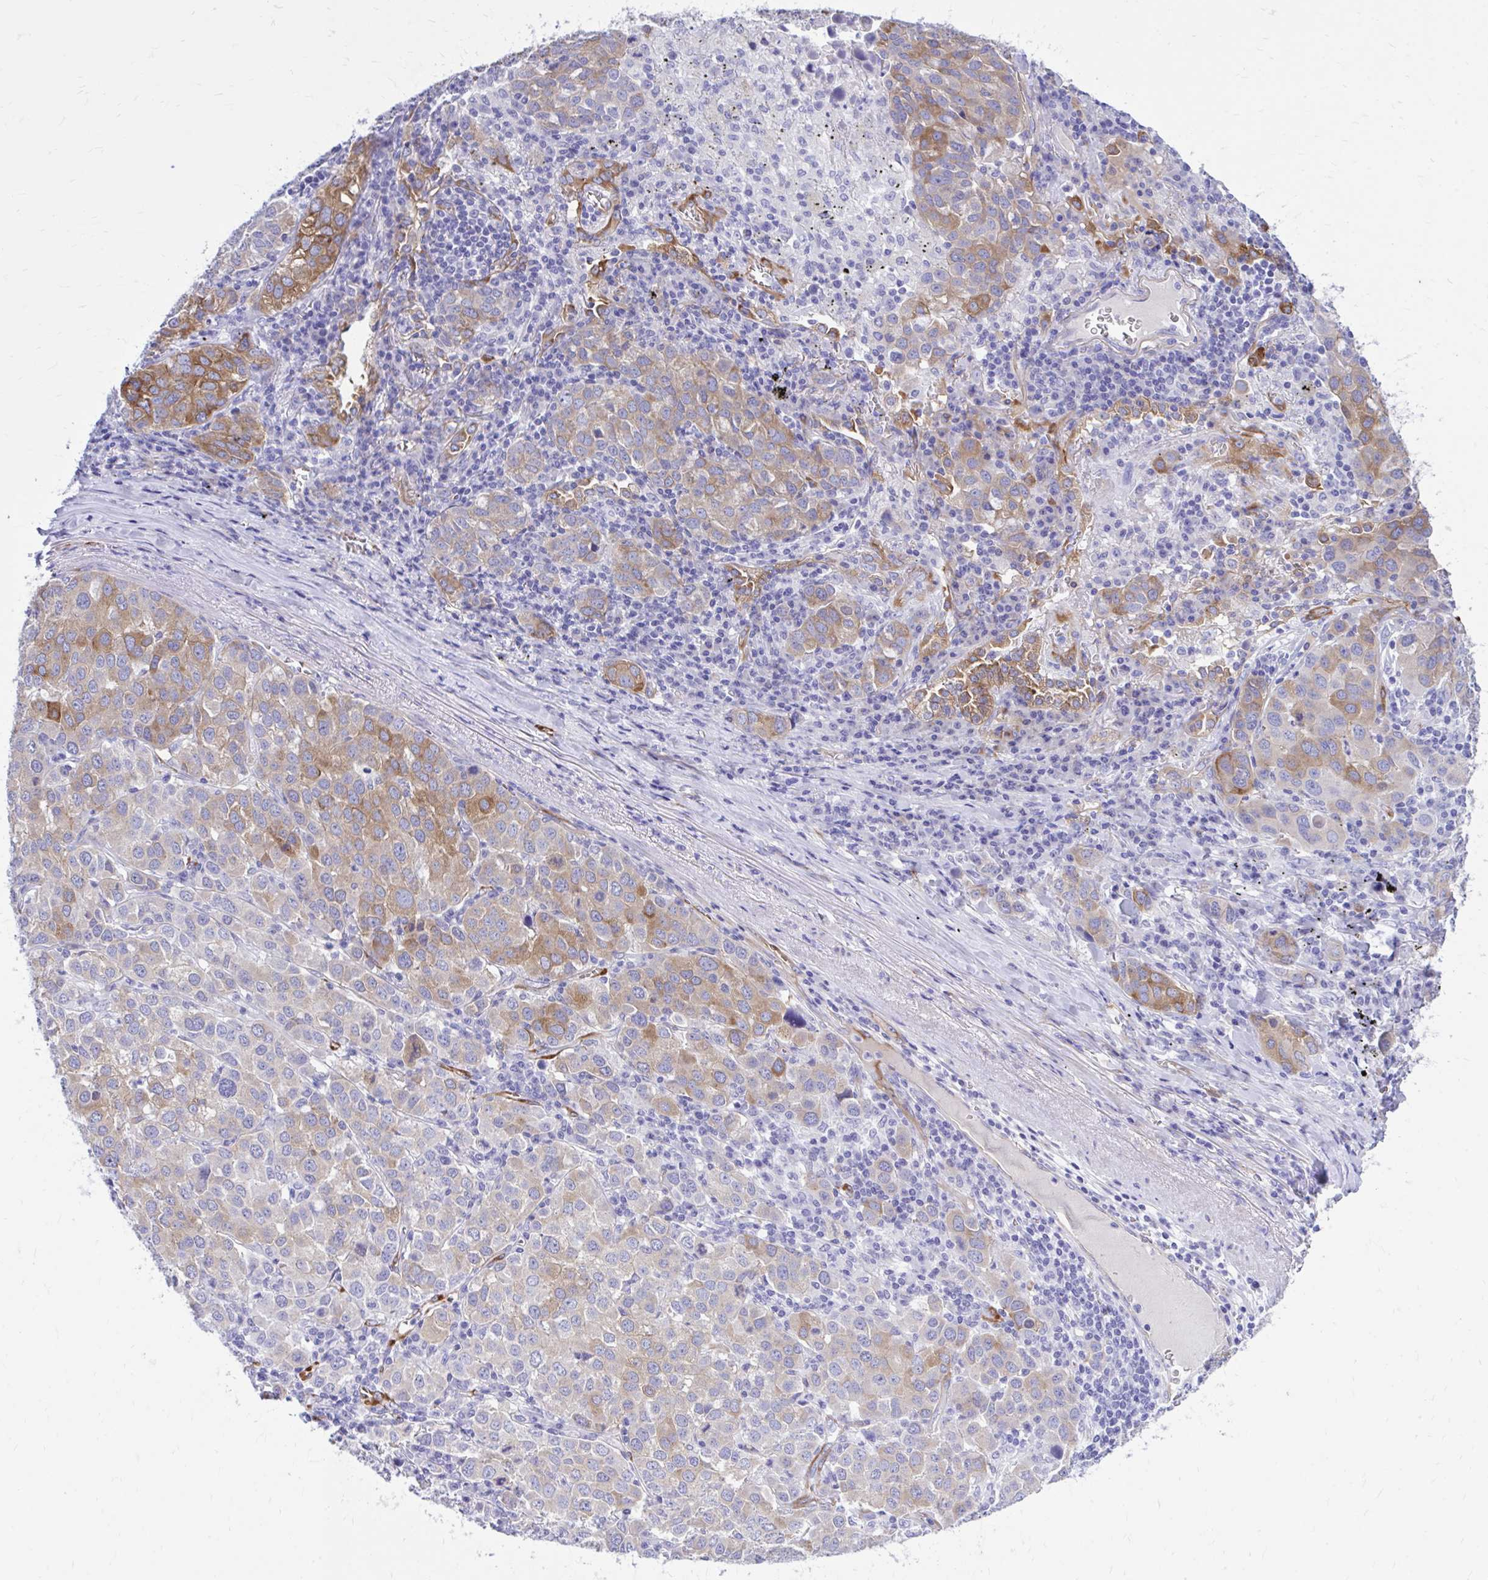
{"staining": {"intensity": "moderate", "quantity": "25%-75%", "location": "cytoplasmic/membranous"}, "tissue": "lung cancer", "cell_type": "Tumor cells", "image_type": "cancer", "snomed": [{"axis": "morphology", "description": "Adenocarcinoma, NOS"}, {"axis": "morphology", "description": "Adenocarcinoma, metastatic, NOS"}, {"axis": "topography", "description": "Lymph node"}, {"axis": "topography", "description": "Lung"}], "caption": "Tumor cells display moderate cytoplasmic/membranous positivity in approximately 25%-75% of cells in lung metastatic adenocarcinoma.", "gene": "EPB41L1", "patient": {"sex": "female", "age": 65}}